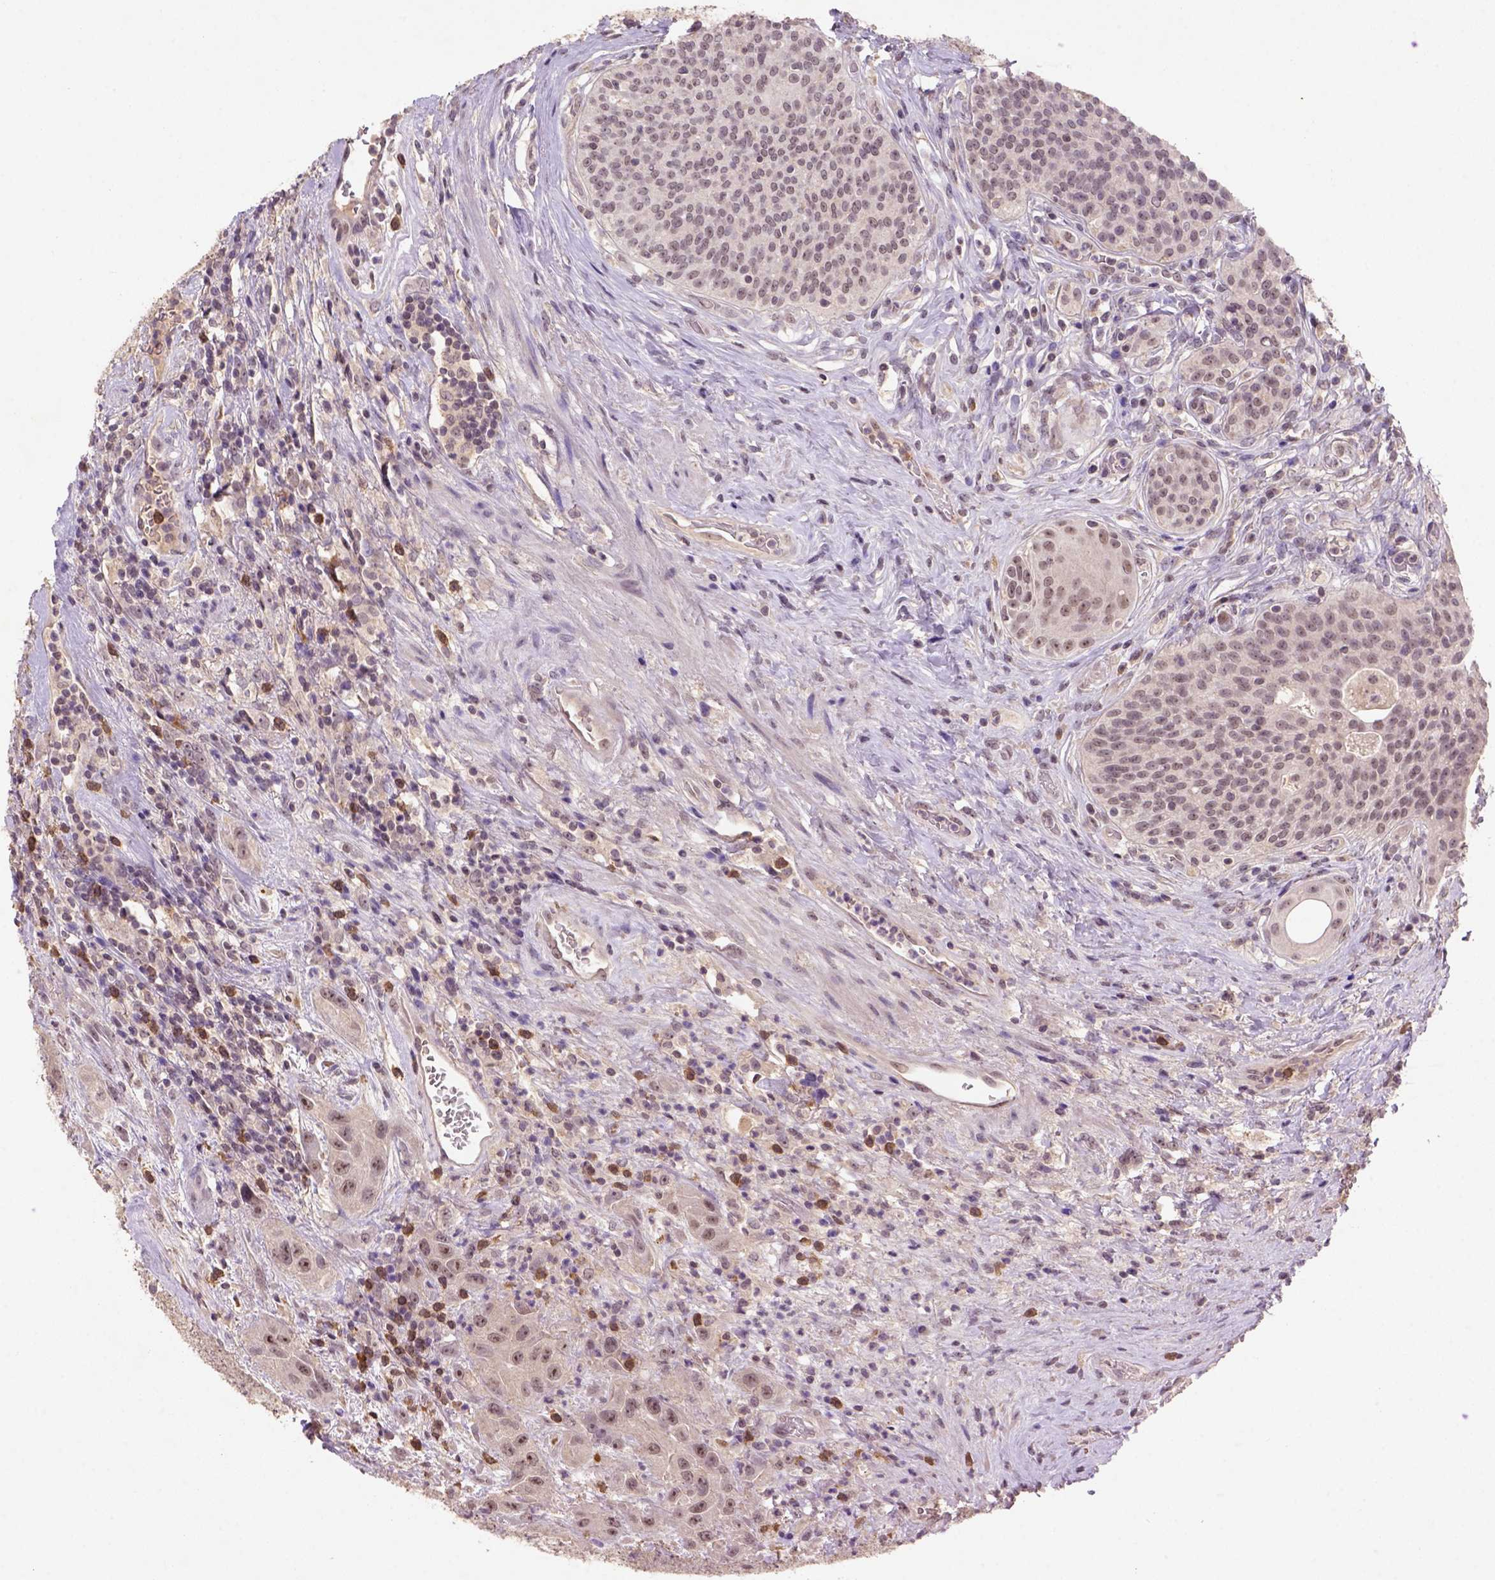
{"staining": {"intensity": "moderate", "quantity": "25%-75%", "location": "cytoplasmic/membranous,nuclear"}, "tissue": "urothelial cancer", "cell_type": "Tumor cells", "image_type": "cancer", "snomed": [{"axis": "morphology", "description": "Urothelial carcinoma, High grade"}, {"axis": "topography", "description": "Urinary bladder"}], "caption": "A brown stain shows moderate cytoplasmic/membranous and nuclear positivity of a protein in urothelial carcinoma (high-grade) tumor cells. The protein is stained brown, and the nuclei are stained in blue (DAB (3,3'-diaminobenzidine) IHC with brightfield microscopy, high magnification).", "gene": "SCML4", "patient": {"sex": "male", "age": 79}}